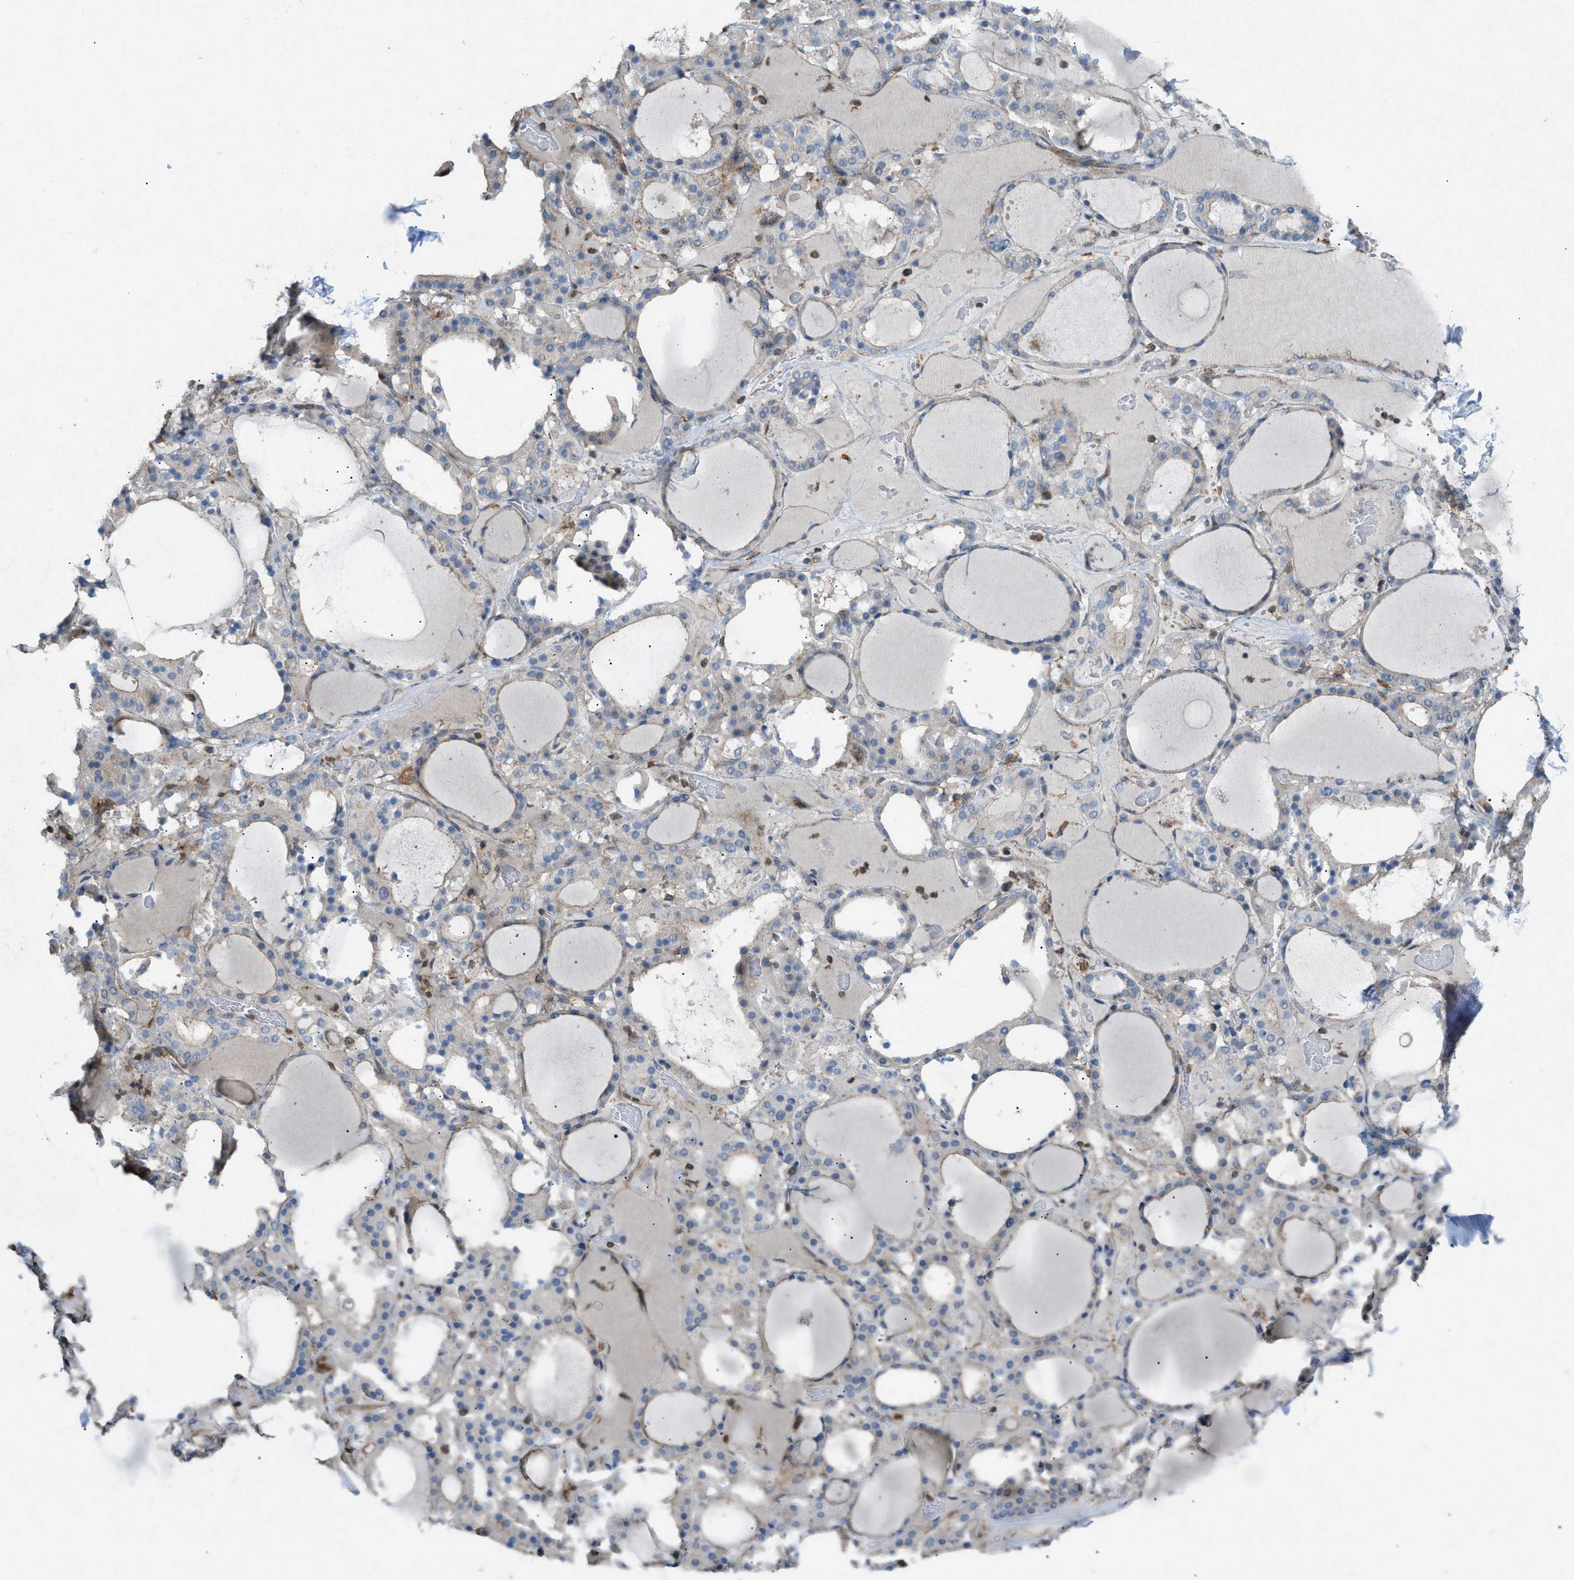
{"staining": {"intensity": "moderate", "quantity": "<25%", "location": "cytoplasmic/membranous"}, "tissue": "thyroid gland", "cell_type": "Glandular cells", "image_type": "normal", "snomed": [{"axis": "morphology", "description": "Normal tissue, NOS"}, {"axis": "morphology", "description": "Carcinoma, NOS"}, {"axis": "topography", "description": "Thyroid gland"}], "caption": "Unremarkable thyroid gland shows moderate cytoplasmic/membranous expression in about <25% of glandular cells (Brightfield microscopy of DAB IHC at high magnification)..", "gene": "NCK2", "patient": {"sex": "female", "age": 86}}